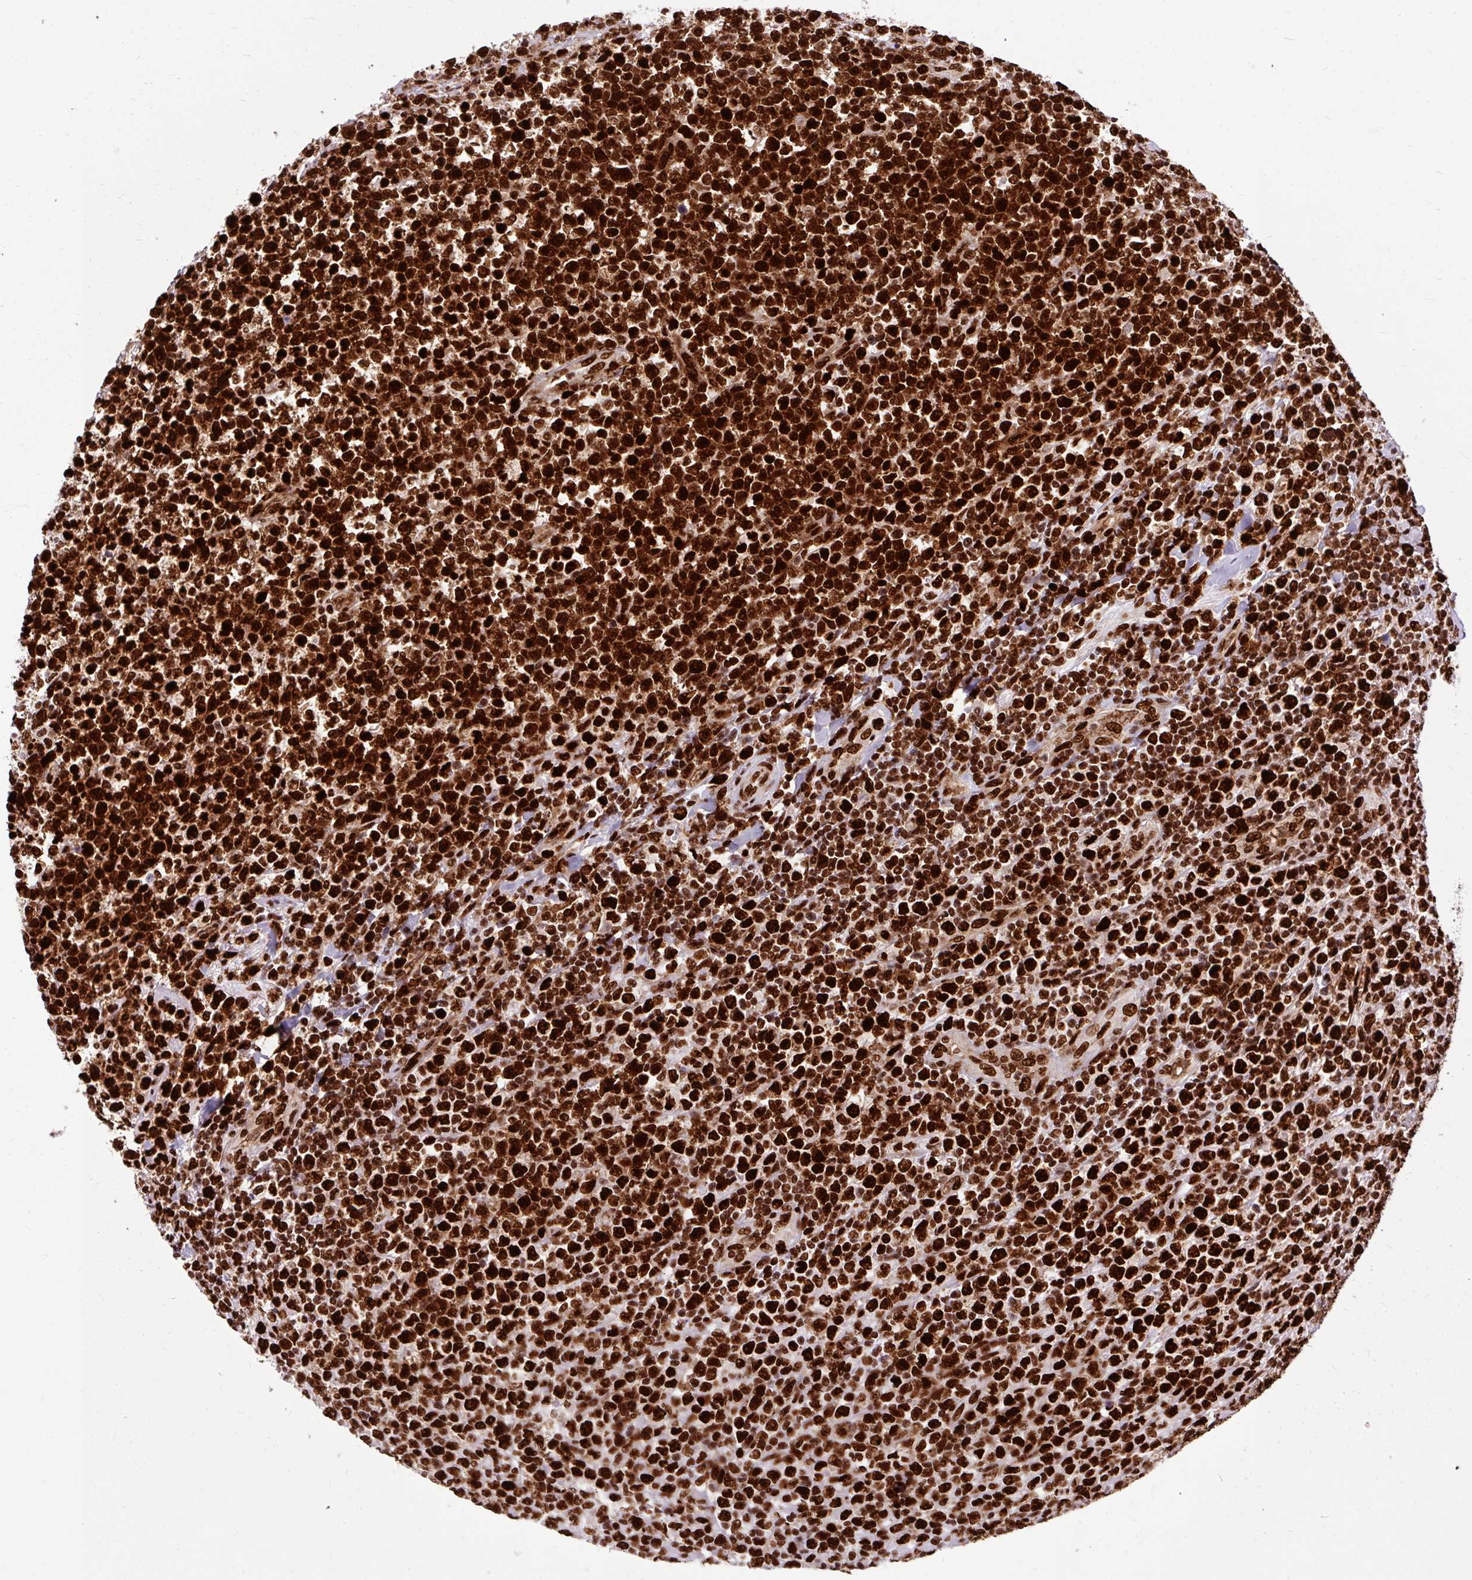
{"staining": {"intensity": "strong", "quantity": ">75%", "location": "nuclear"}, "tissue": "lymphoma", "cell_type": "Tumor cells", "image_type": "cancer", "snomed": [{"axis": "morphology", "description": "Malignant lymphoma, non-Hodgkin's type, High grade"}, {"axis": "topography", "description": "Soft tissue"}], "caption": "An immunohistochemistry micrograph of neoplastic tissue is shown. Protein staining in brown labels strong nuclear positivity in malignant lymphoma, non-Hodgkin's type (high-grade) within tumor cells.", "gene": "FUS", "patient": {"sex": "female", "age": 56}}